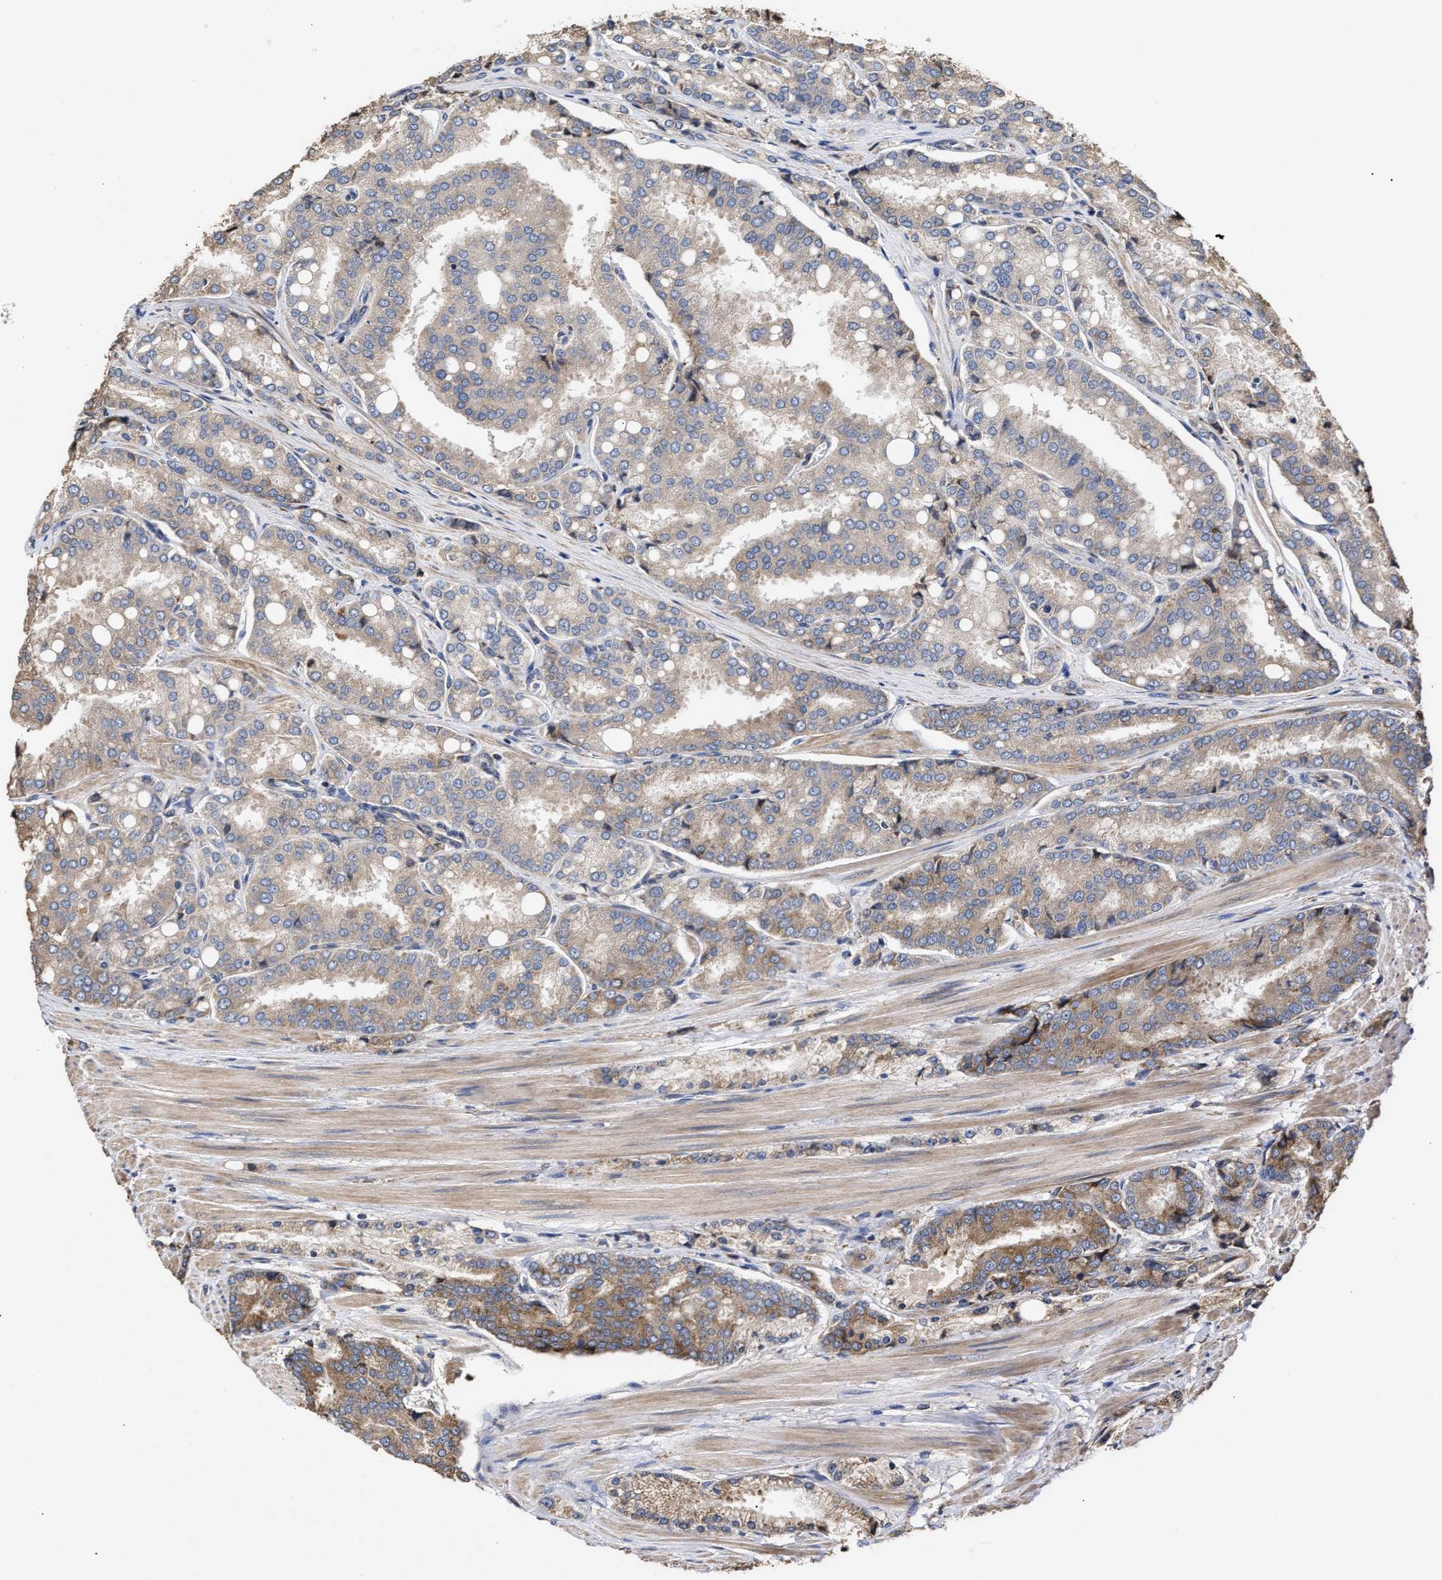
{"staining": {"intensity": "moderate", "quantity": "<25%", "location": "cytoplasmic/membranous"}, "tissue": "prostate cancer", "cell_type": "Tumor cells", "image_type": "cancer", "snomed": [{"axis": "morphology", "description": "Adenocarcinoma, High grade"}, {"axis": "topography", "description": "Prostate"}], "caption": "Protein expression analysis of human prostate high-grade adenocarcinoma reveals moderate cytoplasmic/membranous positivity in about <25% of tumor cells.", "gene": "GOSR1", "patient": {"sex": "male", "age": 50}}